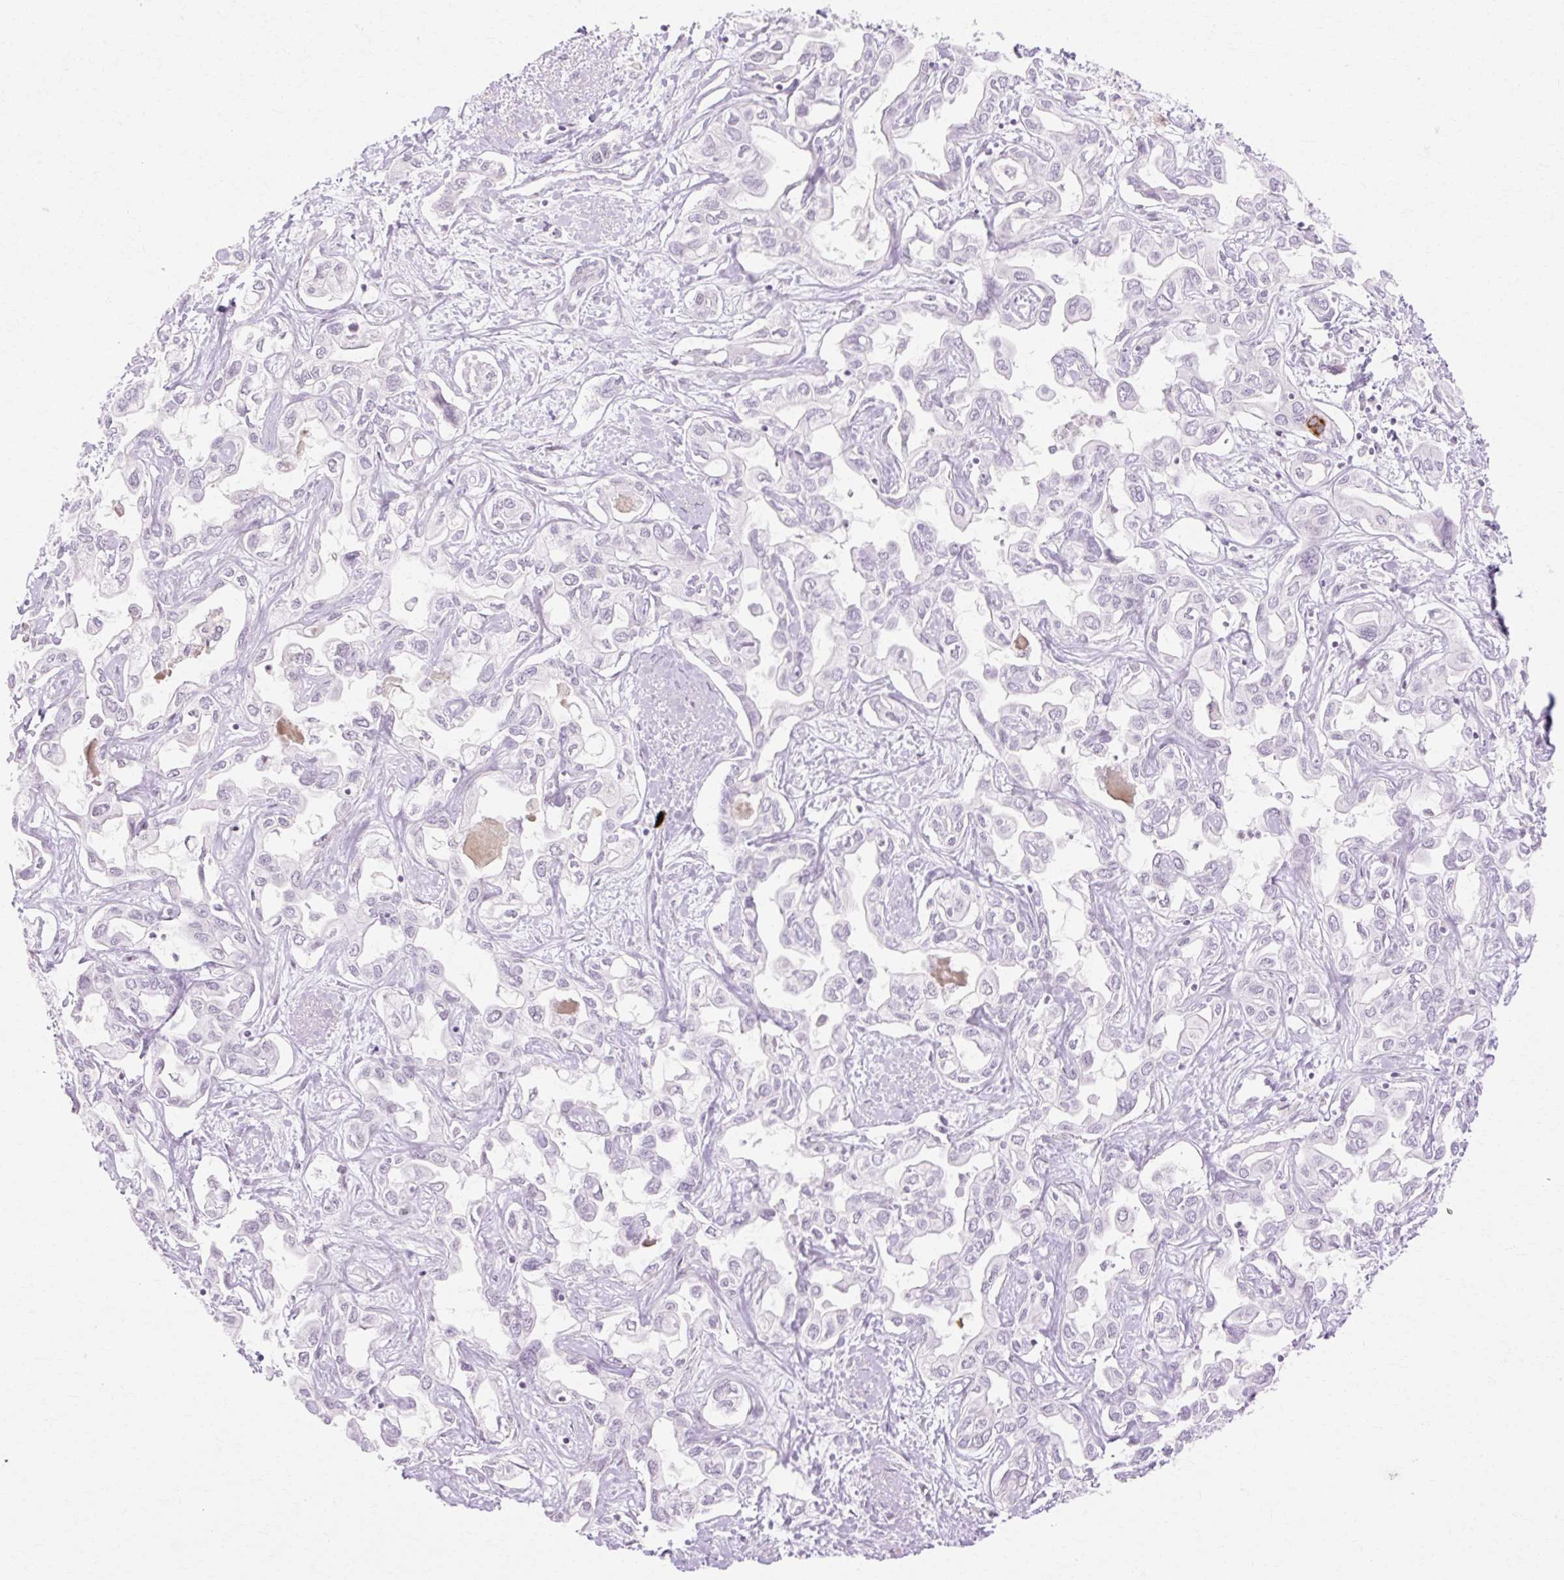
{"staining": {"intensity": "negative", "quantity": "none", "location": "none"}, "tissue": "liver cancer", "cell_type": "Tumor cells", "image_type": "cancer", "snomed": [{"axis": "morphology", "description": "Cholangiocarcinoma"}, {"axis": "topography", "description": "Liver"}], "caption": "A high-resolution photomicrograph shows immunohistochemistry (IHC) staining of liver cancer, which demonstrates no significant staining in tumor cells.", "gene": "C3orf49", "patient": {"sex": "female", "age": 64}}